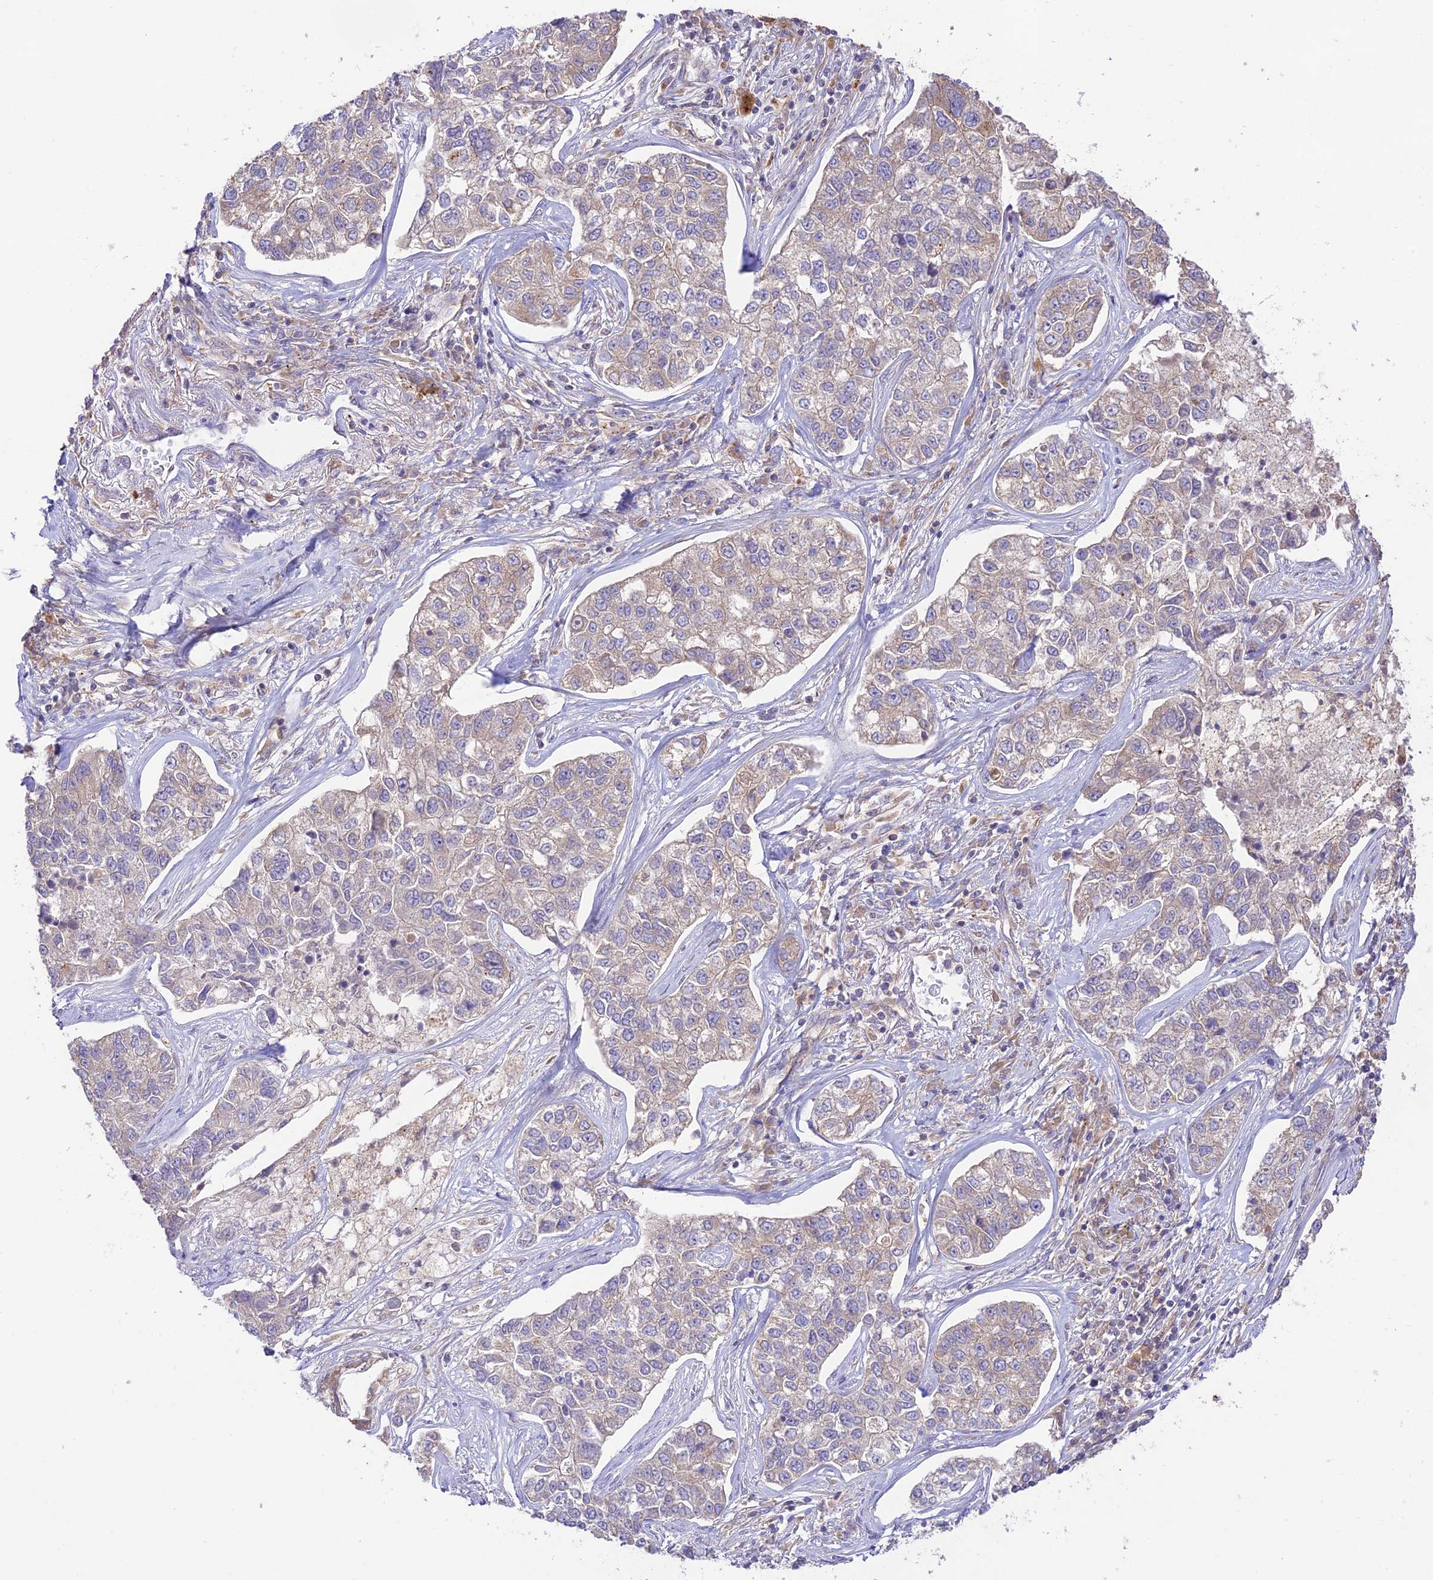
{"staining": {"intensity": "weak", "quantity": "<25%", "location": "cytoplasmic/membranous"}, "tissue": "lung cancer", "cell_type": "Tumor cells", "image_type": "cancer", "snomed": [{"axis": "morphology", "description": "Adenocarcinoma, NOS"}, {"axis": "topography", "description": "Lung"}], "caption": "Tumor cells are negative for protein expression in human adenocarcinoma (lung). (DAB (3,3'-diaminobenzidine) IHC visualized using brightfield microscopy, high magnification).", "gene": "TMEM259", "patient": {"sex": "male", "age": 49}}